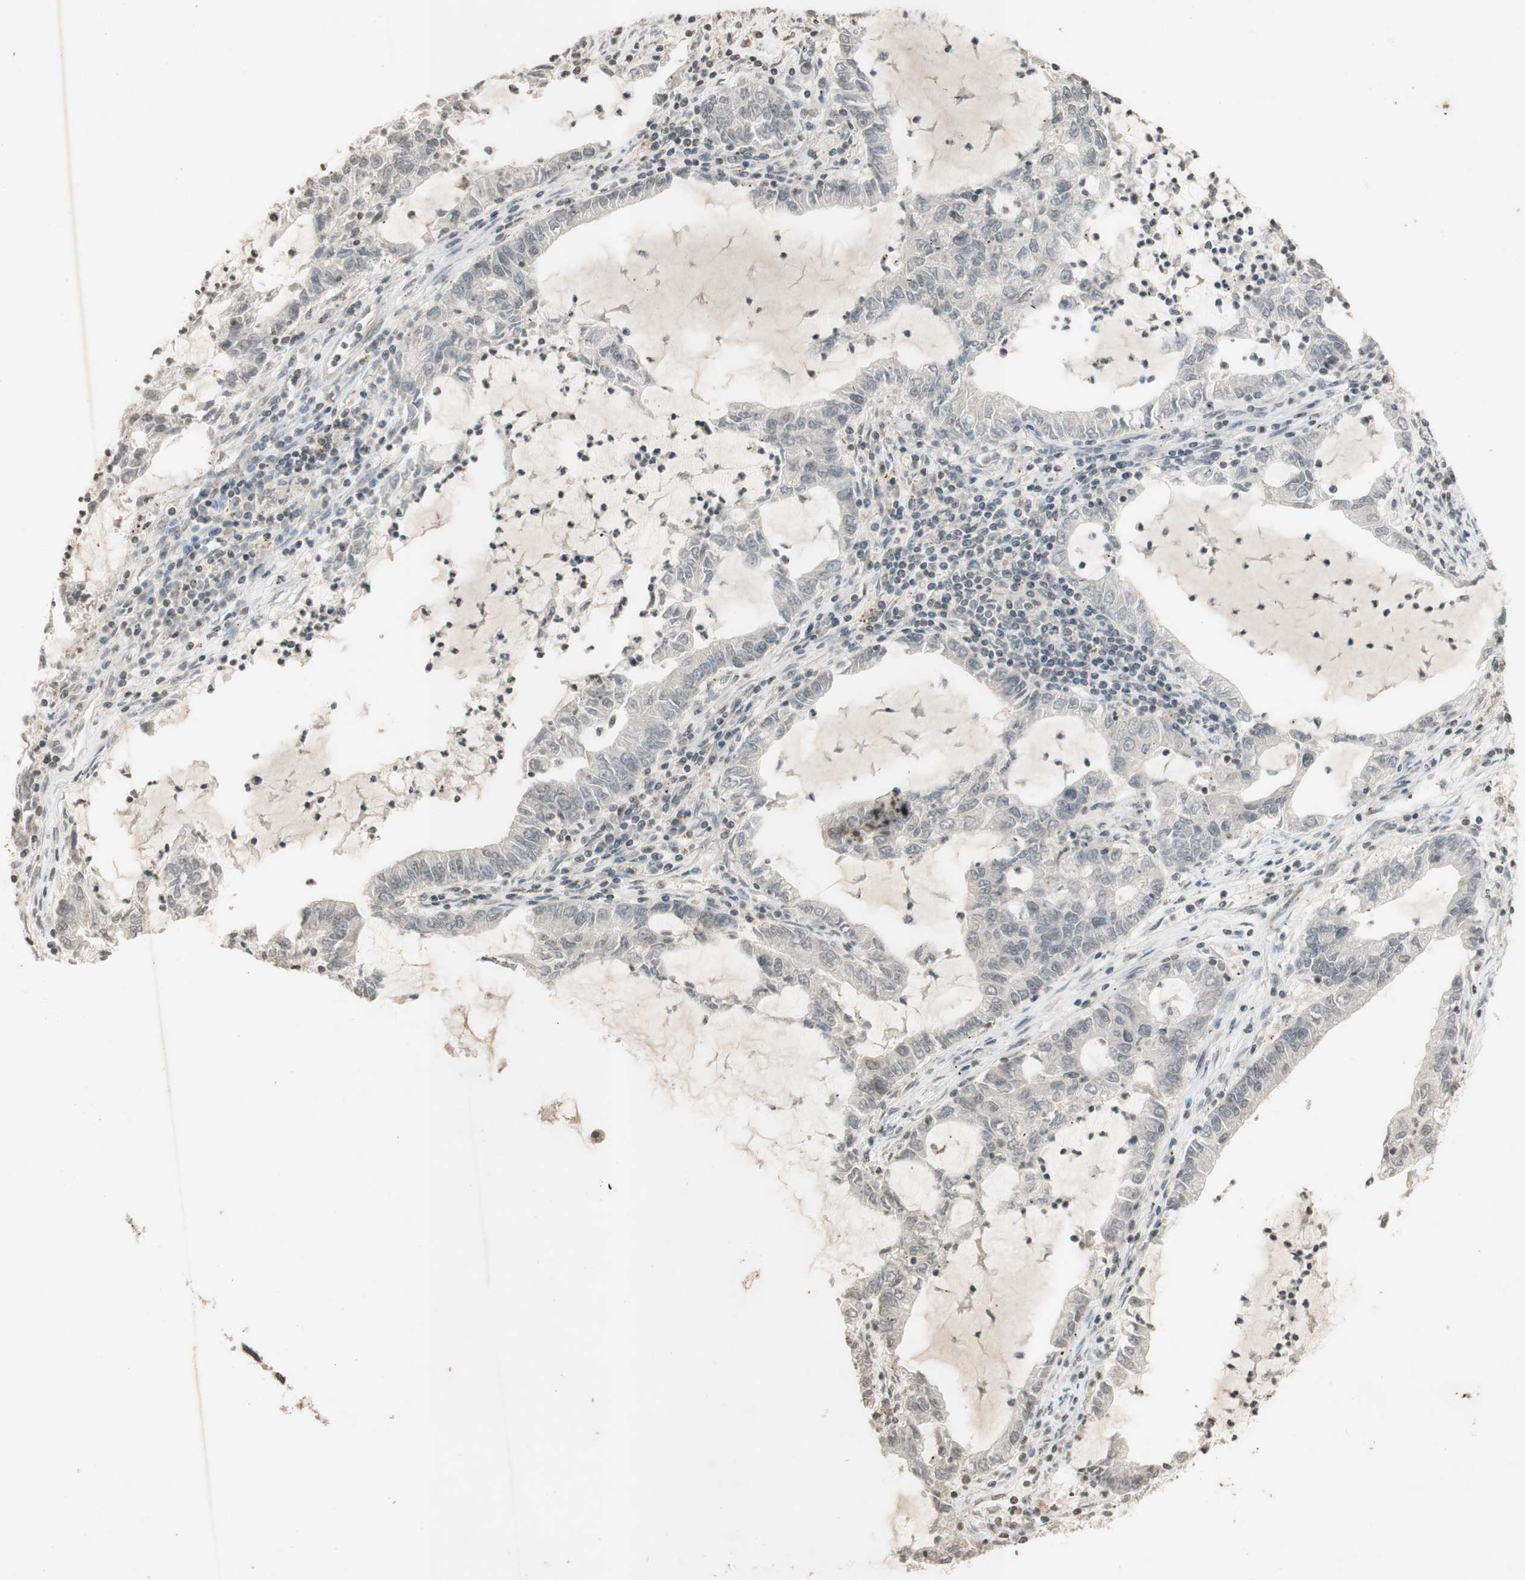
{"staining": {"intensity": "negative", "quantity": "none", "location": "none"}, "tissue": "lung cancer", "cell_type": "Tumor cells", "image_type": "cancer", "snomed": [{"axis": "morphology", "description": "Adenocarcinoma, NOS"}, {"axis": "topography", "description": "Lung"}], "caption": "Tumor cells show no significant protein expression in lung cancer (adenocarcinoma).", "gene": "GLI1", "patient": {"sex": "female", "age": 51}}